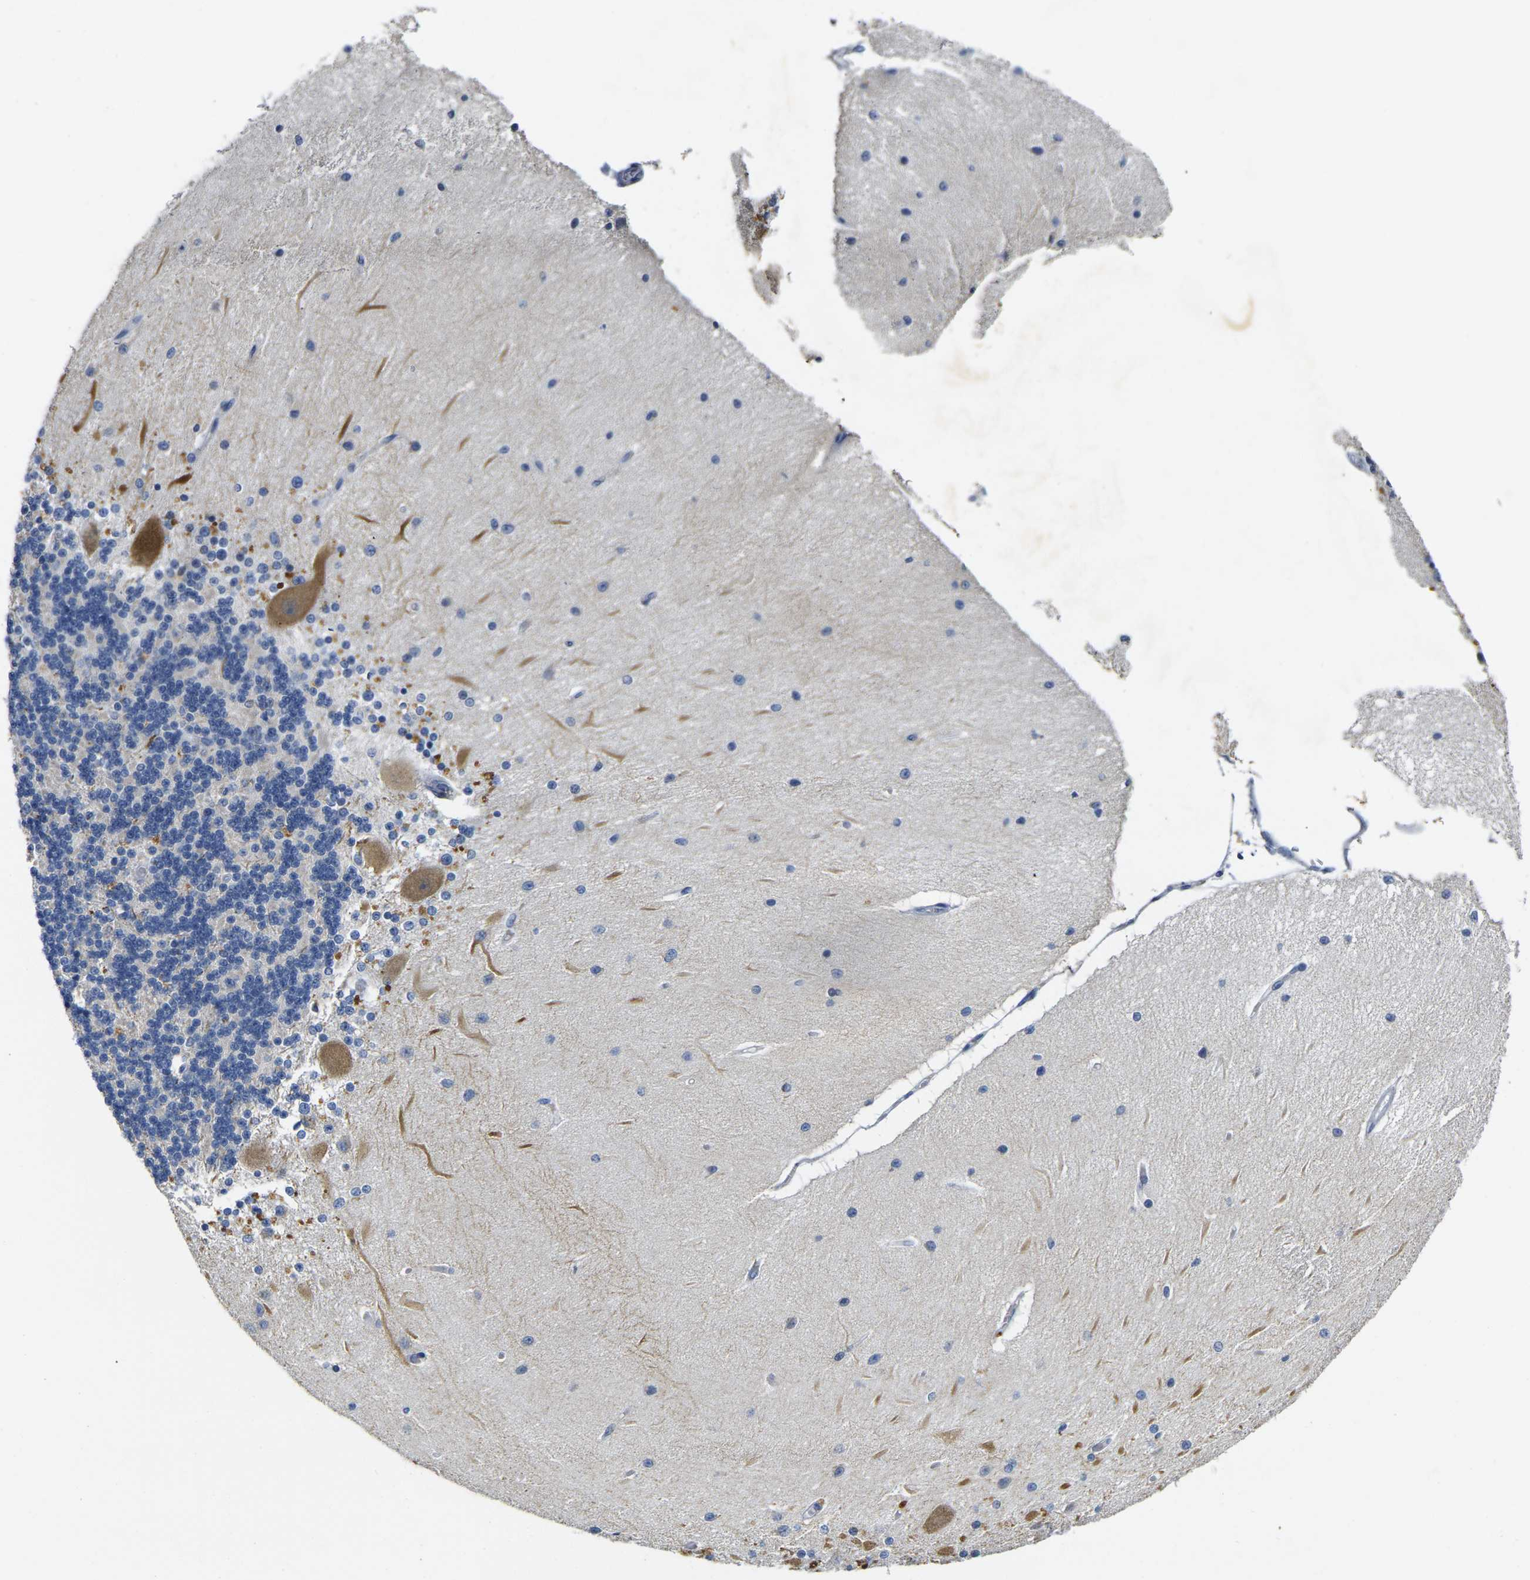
{"staining": {"intensity": "negative", "quantity": "none", "location": "none"}, "tissue": "cerebellum", "cell_type": "Cells in granular layer", "image_type": "normal", "snomed": [{"axis": "morphology", "description": "Normal tissue, NOS"}, {"axis": "topography", "description": "Cerebellum"}], "caption": "This is a micrograph of immunohistochemistry staining of benign cerebellum, which shows no positivity in cells in granular layer. Nuclei are stained in blue.", "gene": "NOCT", "patient": {"sex": "female", "age": 54}}